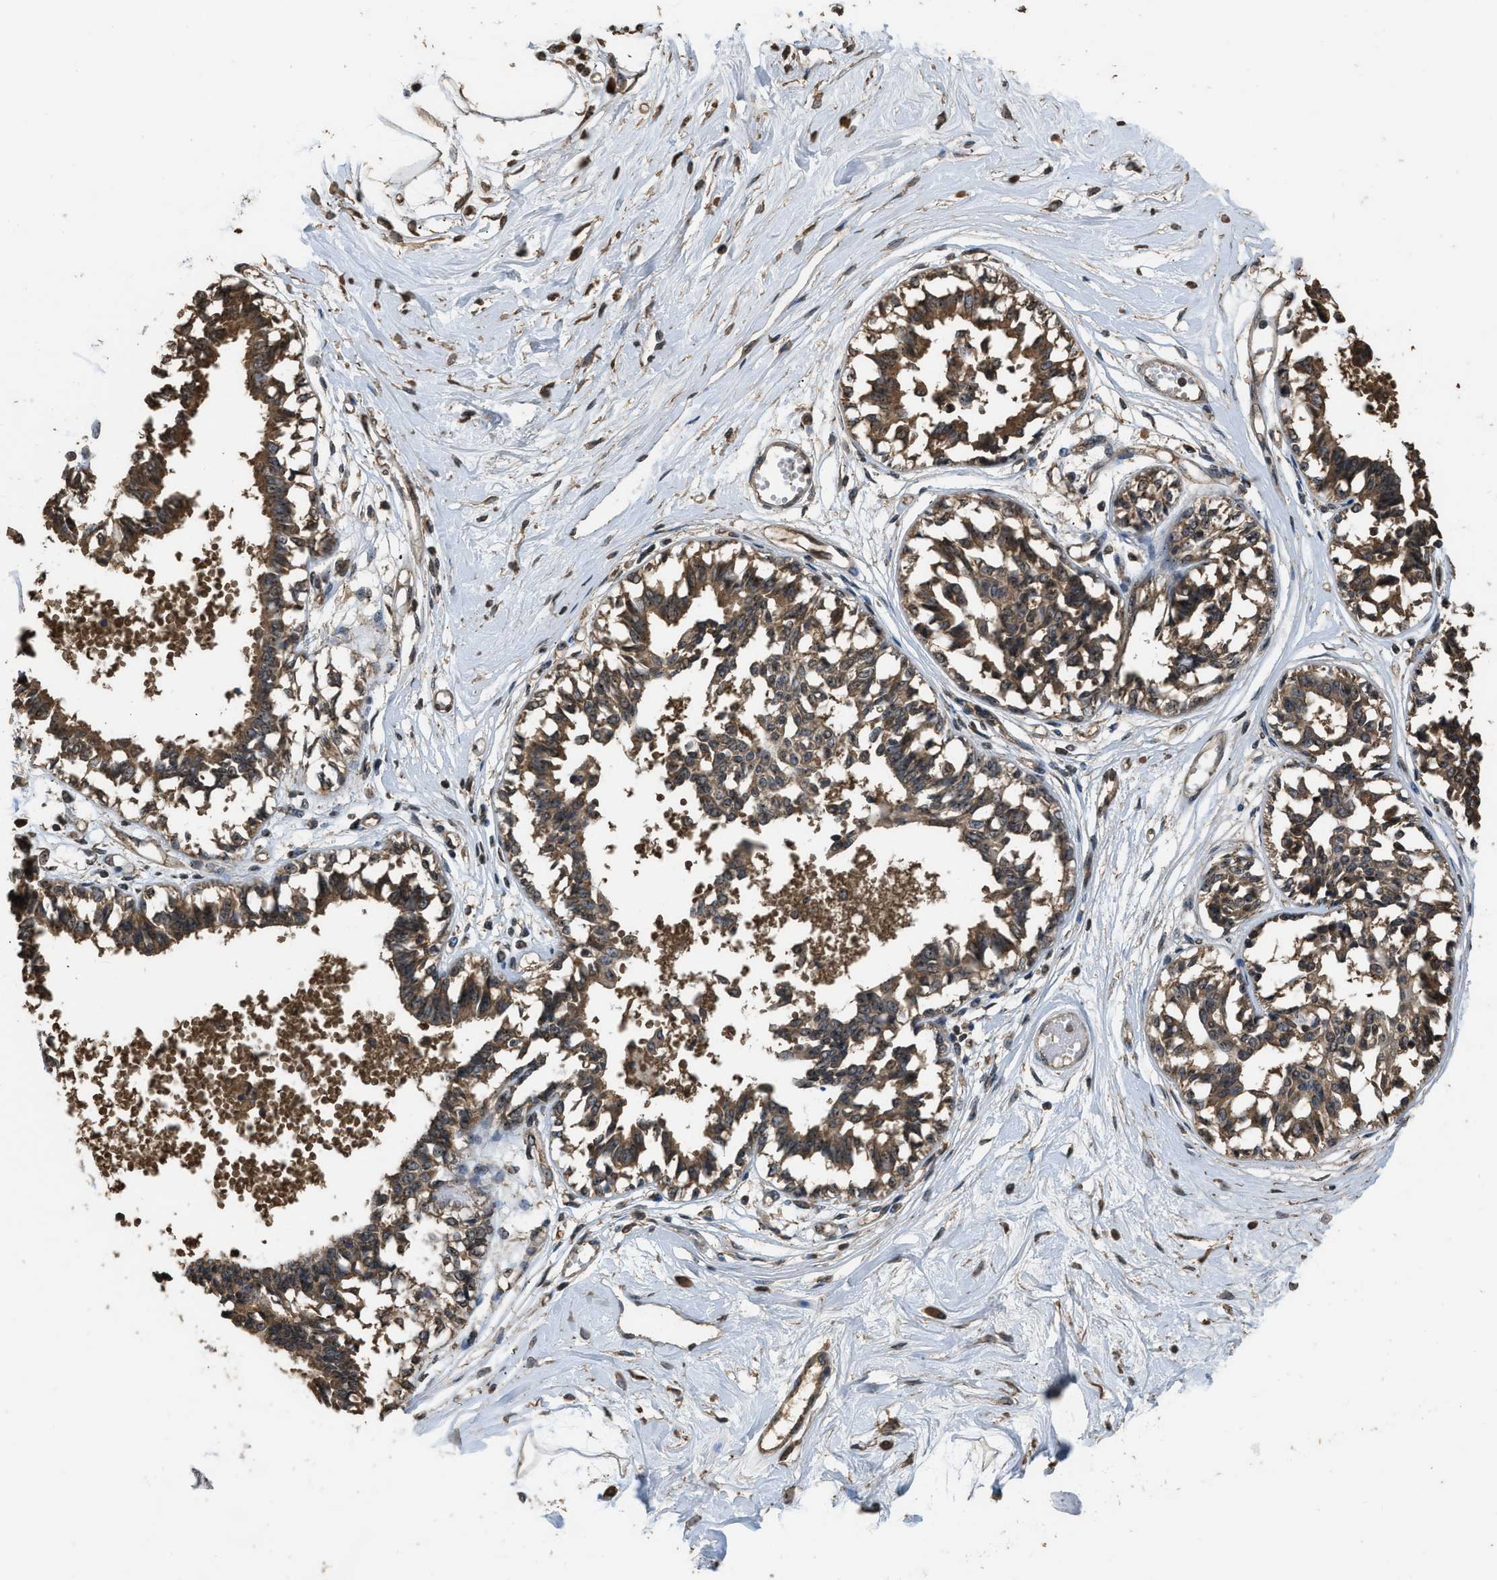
{"staining": {"intensity": "moderate", "quantity": ">75%", "location": "cytoplasmic/membranous,nuclear"}, "tissue": "breast", "cell_type": "Glandular cells", "image_type": "normal", "snomed": [{"axis": "morphology", "description": "Normal tissue, NOS"}, {"axis": "topography", "description": "Breast"}], "caption": "This histopathology image reveals immunohistochemistry staining of benign human breast, with medium moderate cytoplasmic/membranous,nuclear staining in about >75% of glandular cells.", "gene": "DENND6B", "patient": {"sex": "female", "age": 45}}